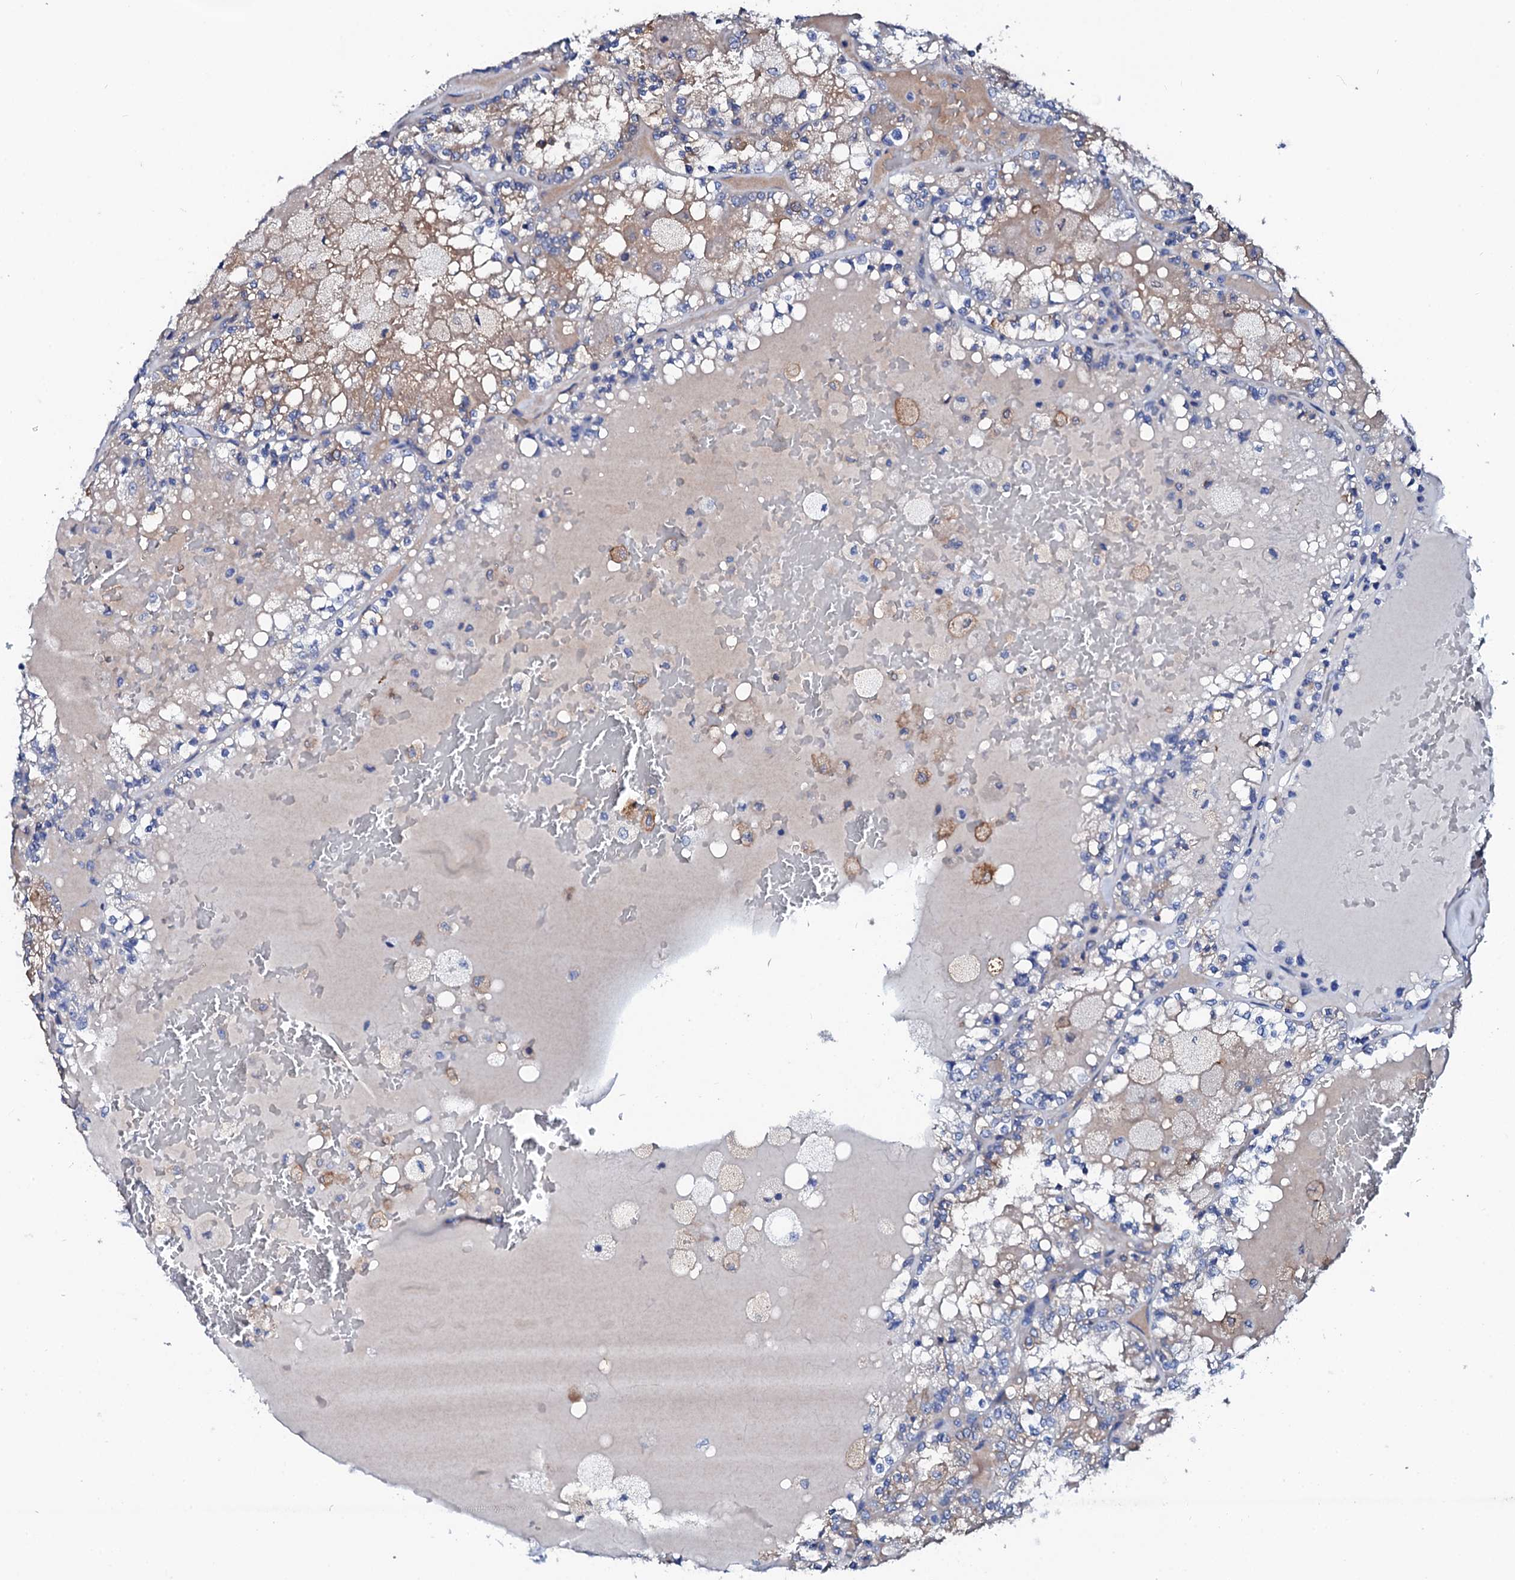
{"staining": {"intensity": "negative", "quantity": "none", "location": "none"}, "tissue": "renal cancer", "cell_type": "Tumor cells", "image_type": "cancer", "snomed": [{"axis": "morphology", "description": "Adenocarcinoma, NOS"}, {"axis": "topography", "description": "Kidney"}], "caption": "Immunohistochemistry micrograph of neoplastic tissue: human renal adenocarcinoma stained with DAB (3,3'-diaminobenzidine) exhibits no significant protein staining in tumor cells. (IHC, brightfield microscopy, high magnification).", "gene": "GLB1L3", "patient": {"sex": "female", "age": 56}}